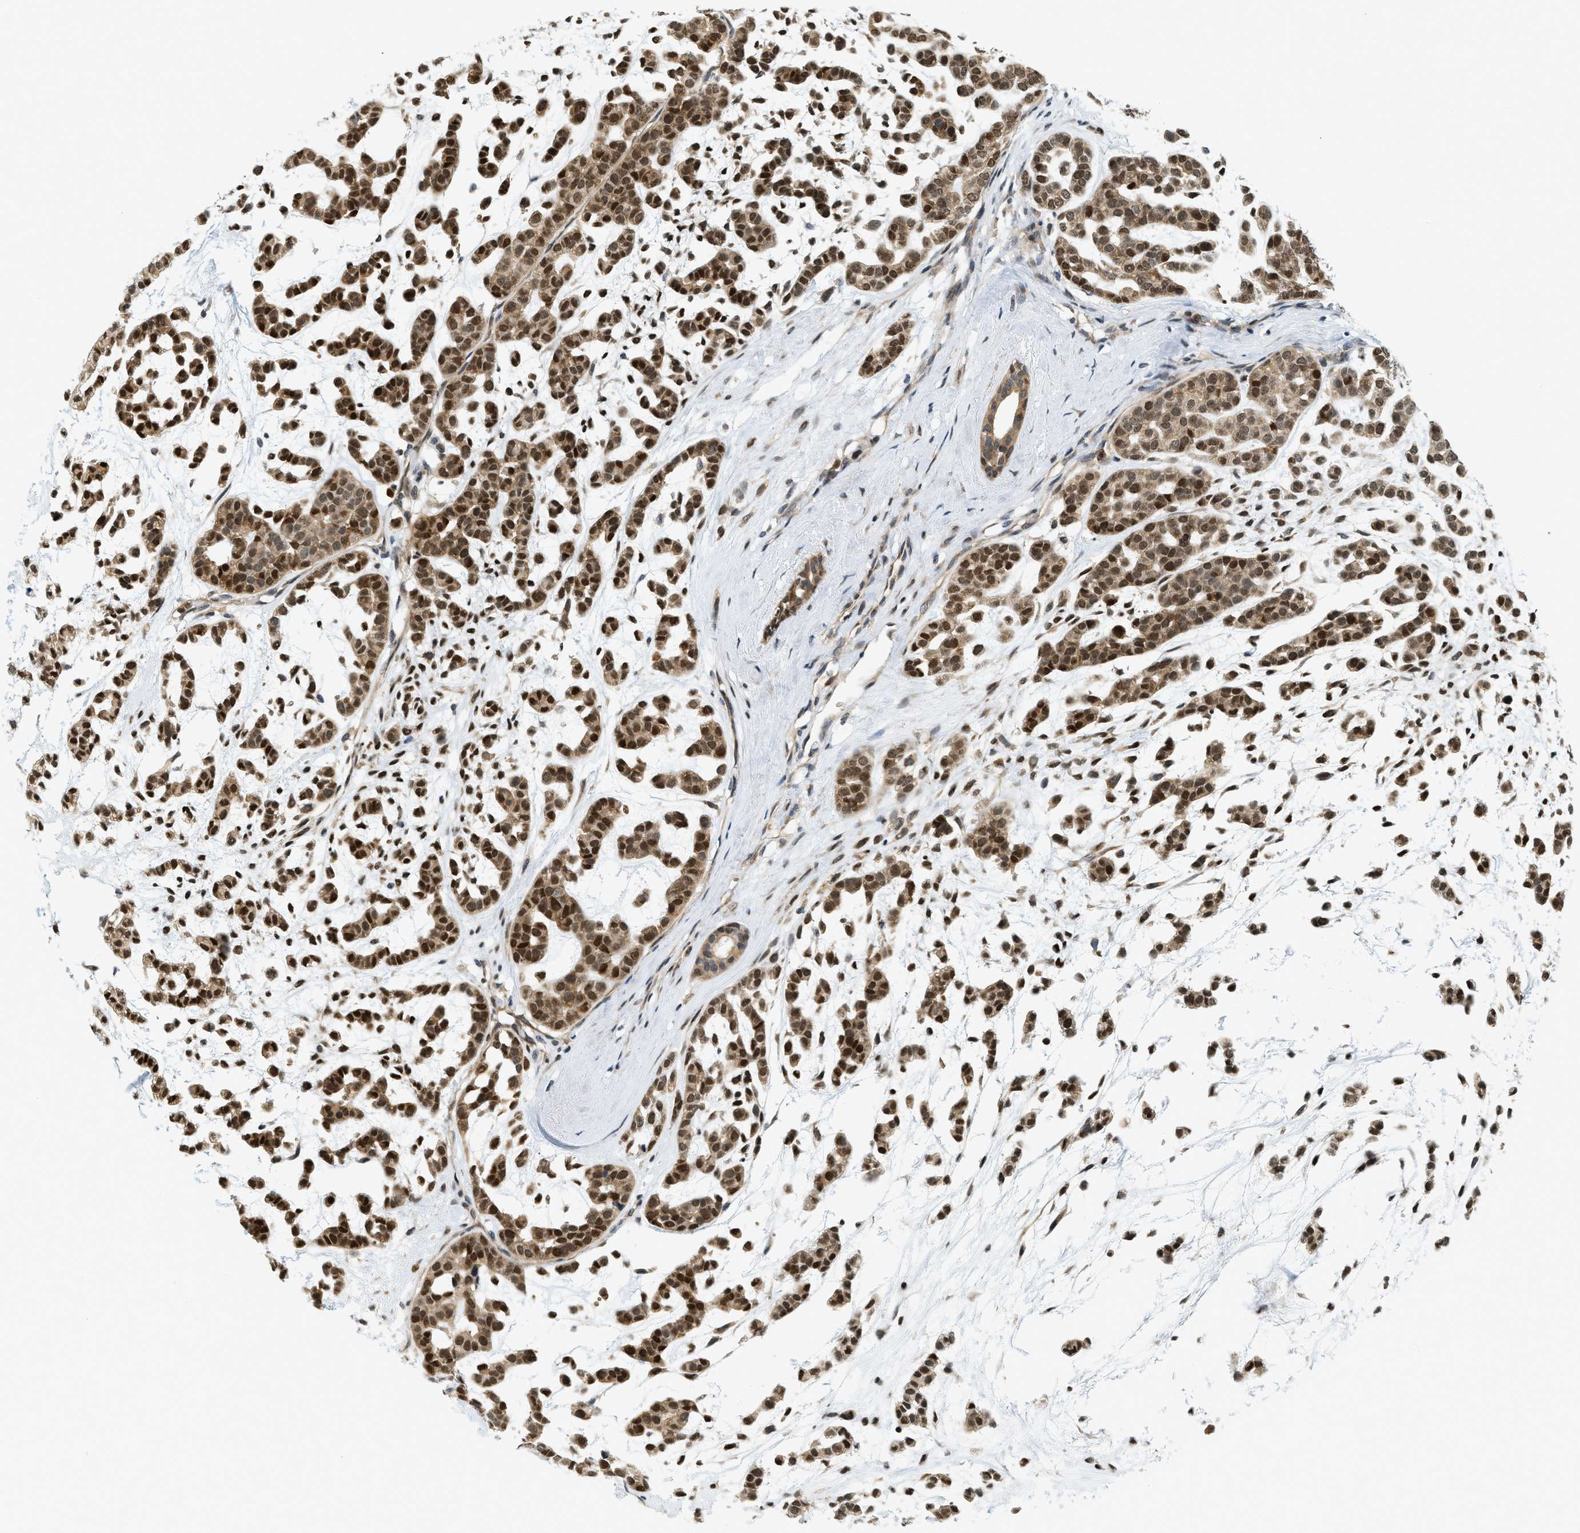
{"staining": {"intensity": "strong", "quantity": ">75%", "location": "cytoplasmic/membranous,nuclear"}, "tissue": "head and neck cancer", "cell_type": "Tumor cells", "image_type": "cancer", "snomed": [{"axis": "morphology", "description": "Adenocarcinoma, NOS"}, {"axis": "morphology", "description": "Adenoma, NOS"}, {"axis": "topography", "description": "Head-Neck"}], "caption": "This photomicrograph demonstrates IHC staining of head and neck cancer, with high strong cytoplasmic/membranous and nuclear positivity in approximately >75% of tumor cells.", "gene": "KMT2A", "patient": {"sex": "female", "age": 55}}